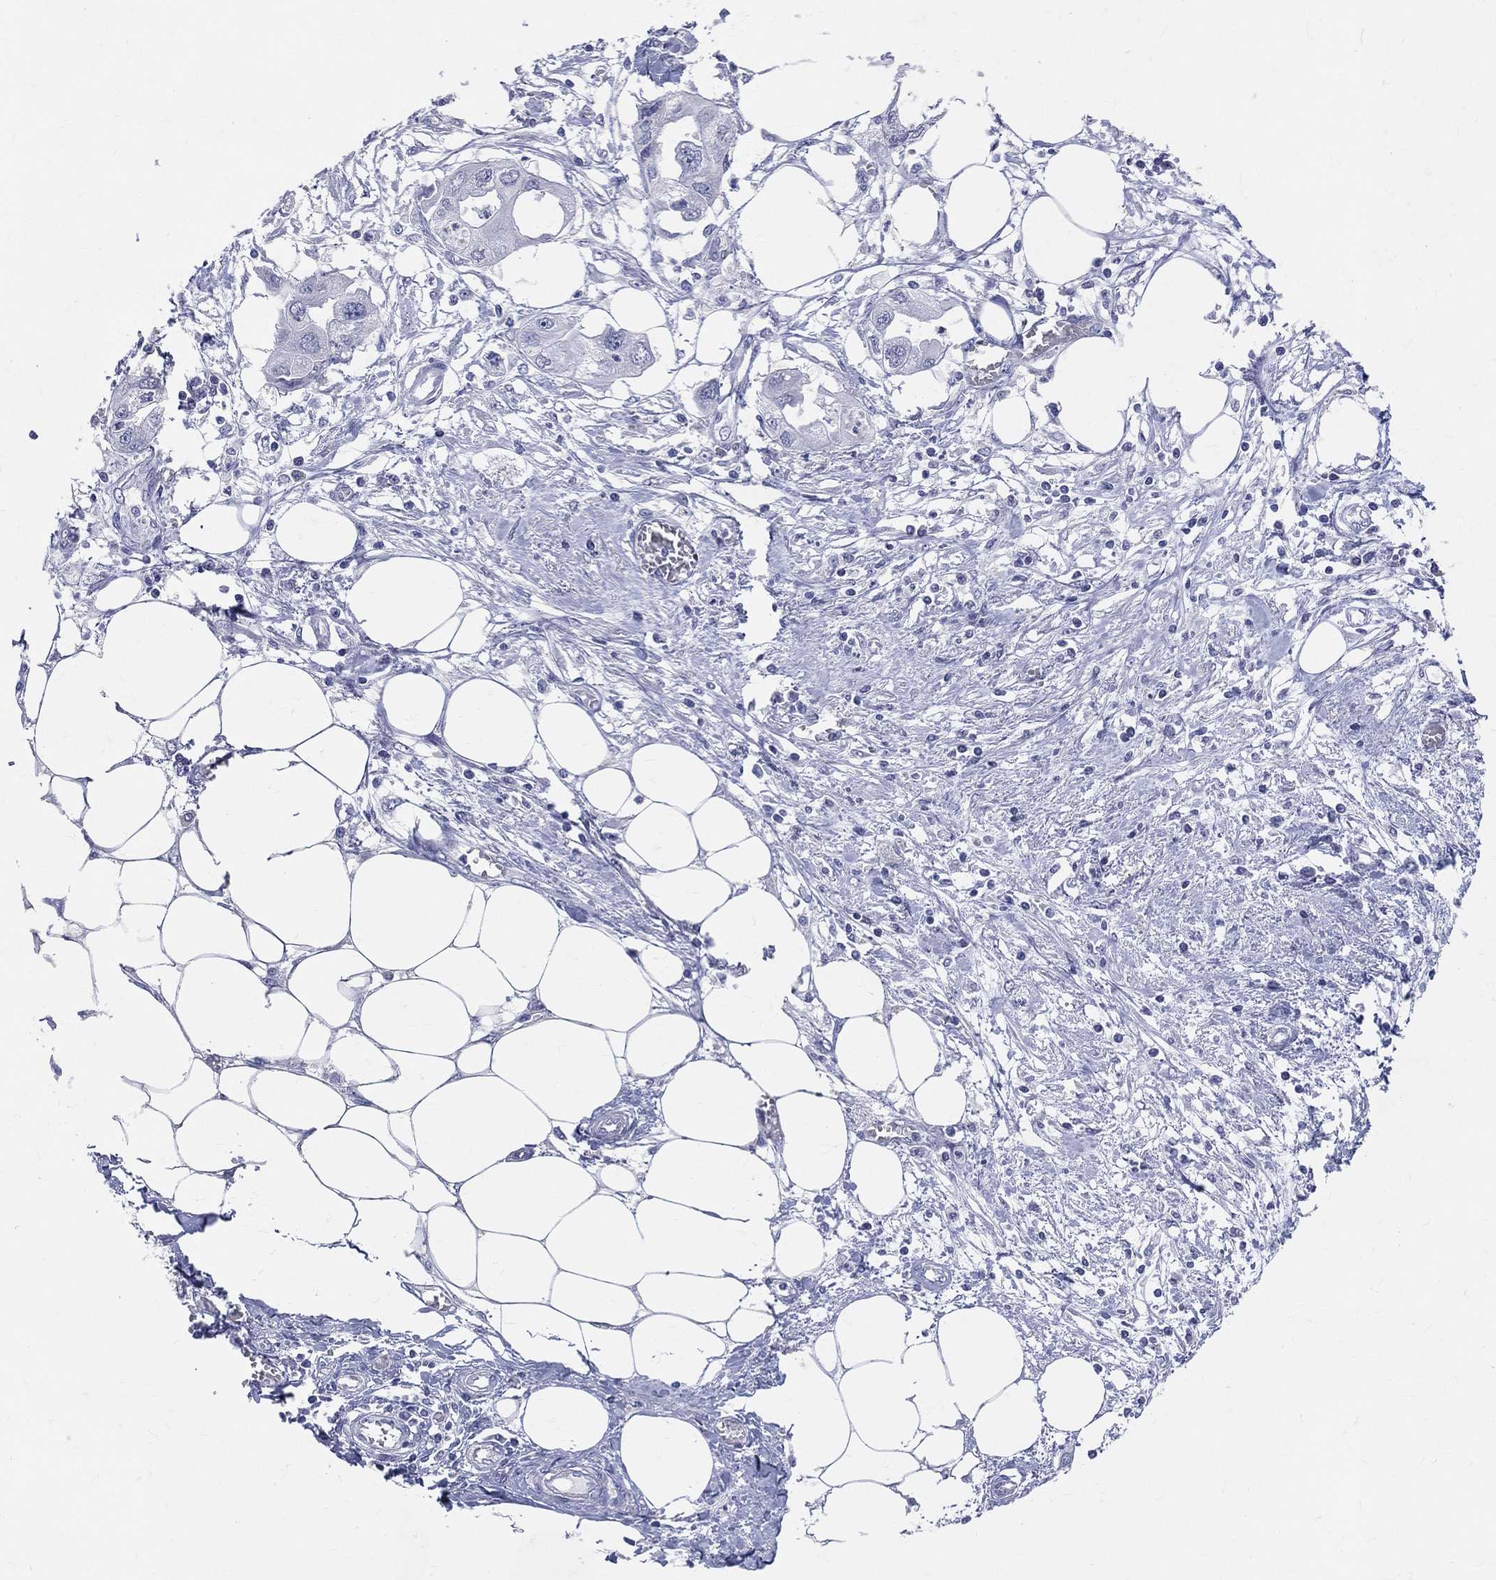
{"staining": {"intensity": "negative", "quantity": "none", "location": "none"}, "tissue": "endometrial cancer", "cell_type": "Tumor cells", "image_type": "cancer", "snomed": [{"axis": "morphology", "description": "Adenocarcinoma, NOS"}, {"axis": "morphology", "description": "Adenocarcinoma, metastatic, NOS"}, {"axis": "topography", "description": "Adipose tissue"}, {"axis": "topography", "description": "Endometrium"}], "caption": "A histopathology image of endometrial cancer stained for a protein displays no brown staining in tumor cells.", "gene": "LAT", "patient": {"sex": "female", "age": 67}}